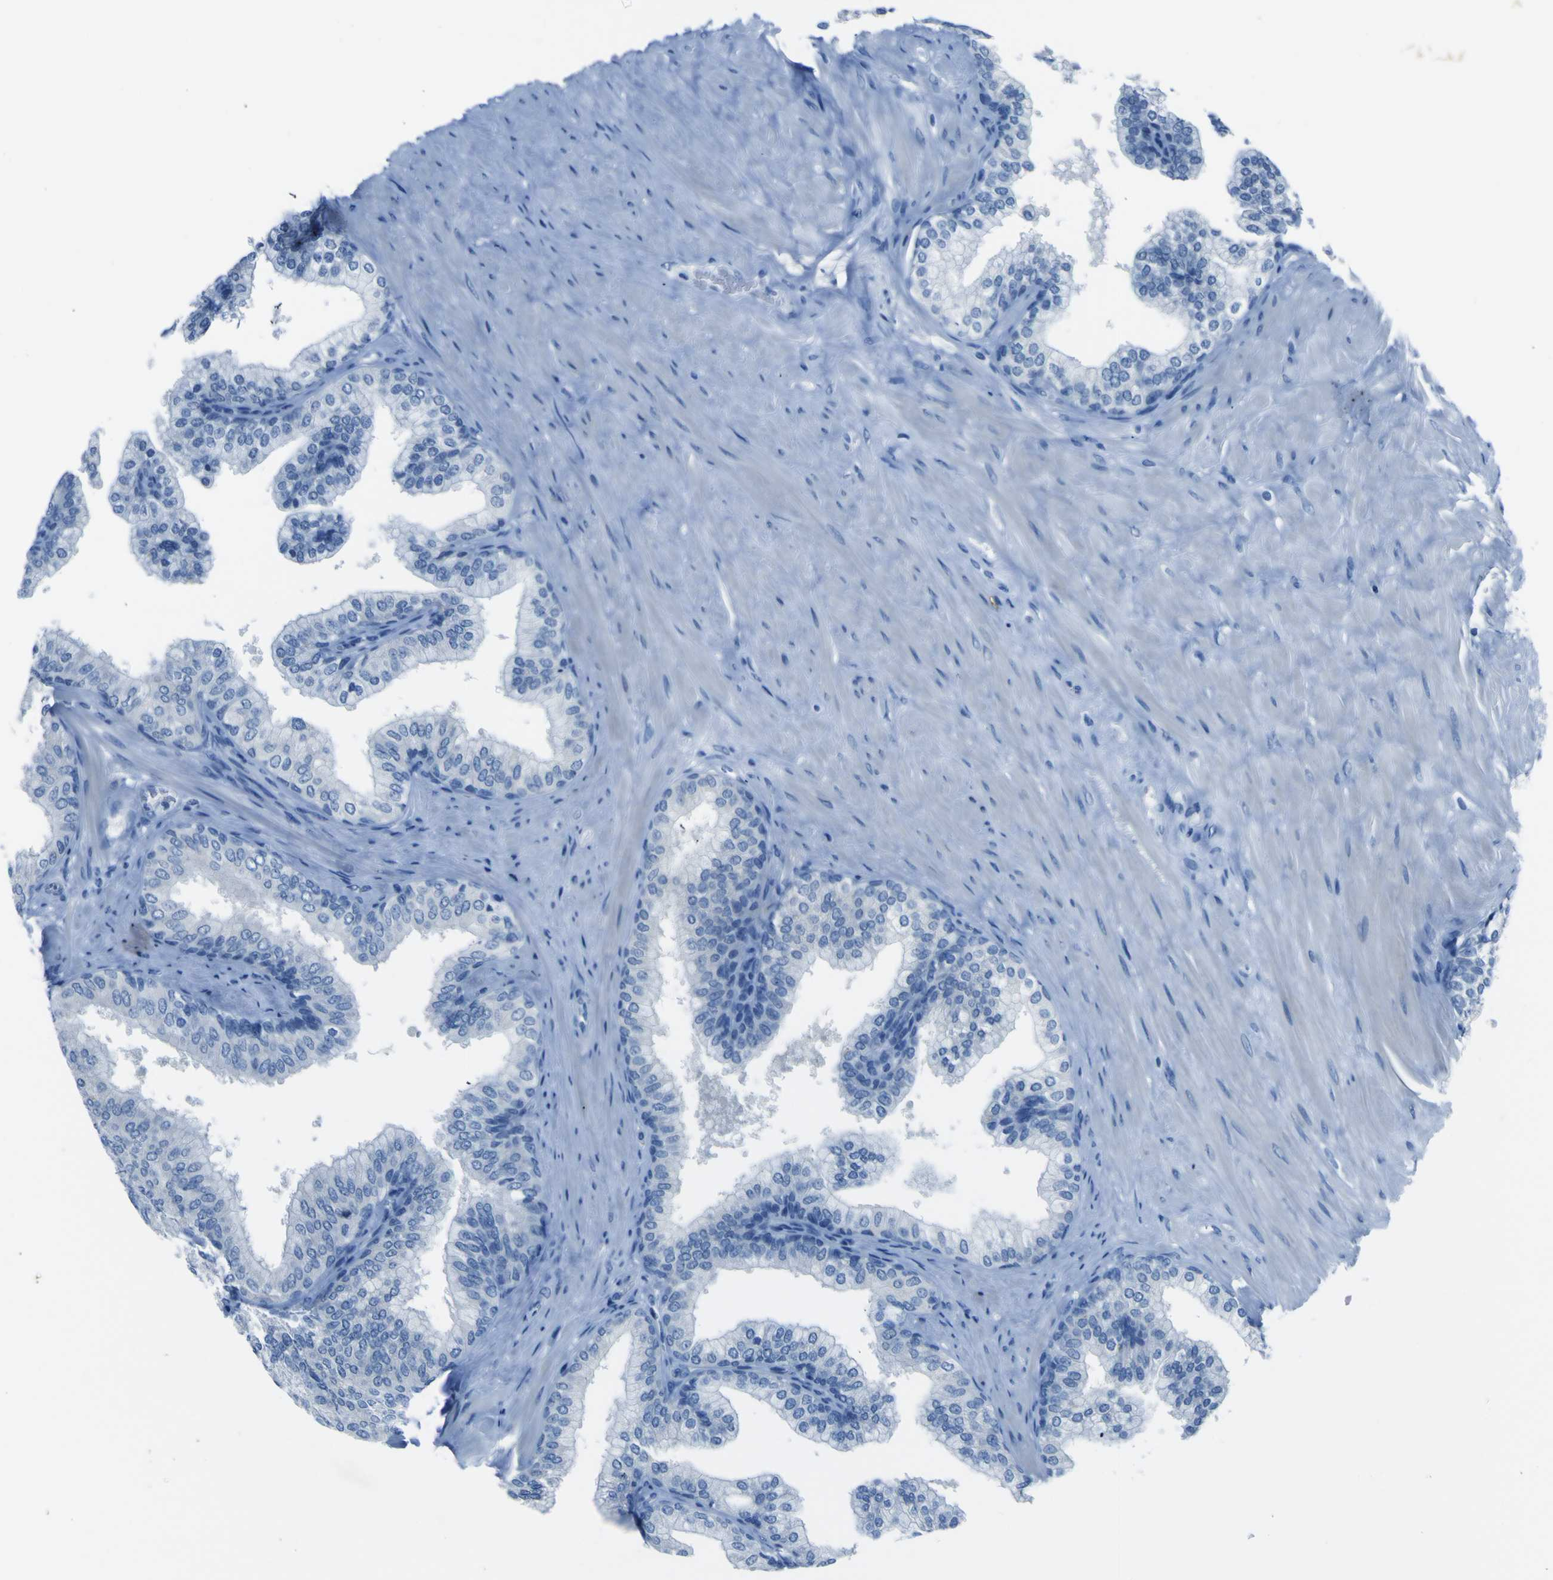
{"staining": {"intensity": "negative", "quantity": "none", "location": "none"}, "tissue": "prostate", "cell_type": "Glandular cells", "image_type": "normal", "snomed": [{"axis": "morphology", "description": "Normal tissue, NOS"}, {"axis": "topography", "description": "Prostate"}], "caption": "DAB (3,3'-diaminobenzidine) immunohistochemical staining of normal prostate shows no significant staining in glandular cells.", "gene": "PHKG1", "patient": {"sex": "male", "age": 60}}